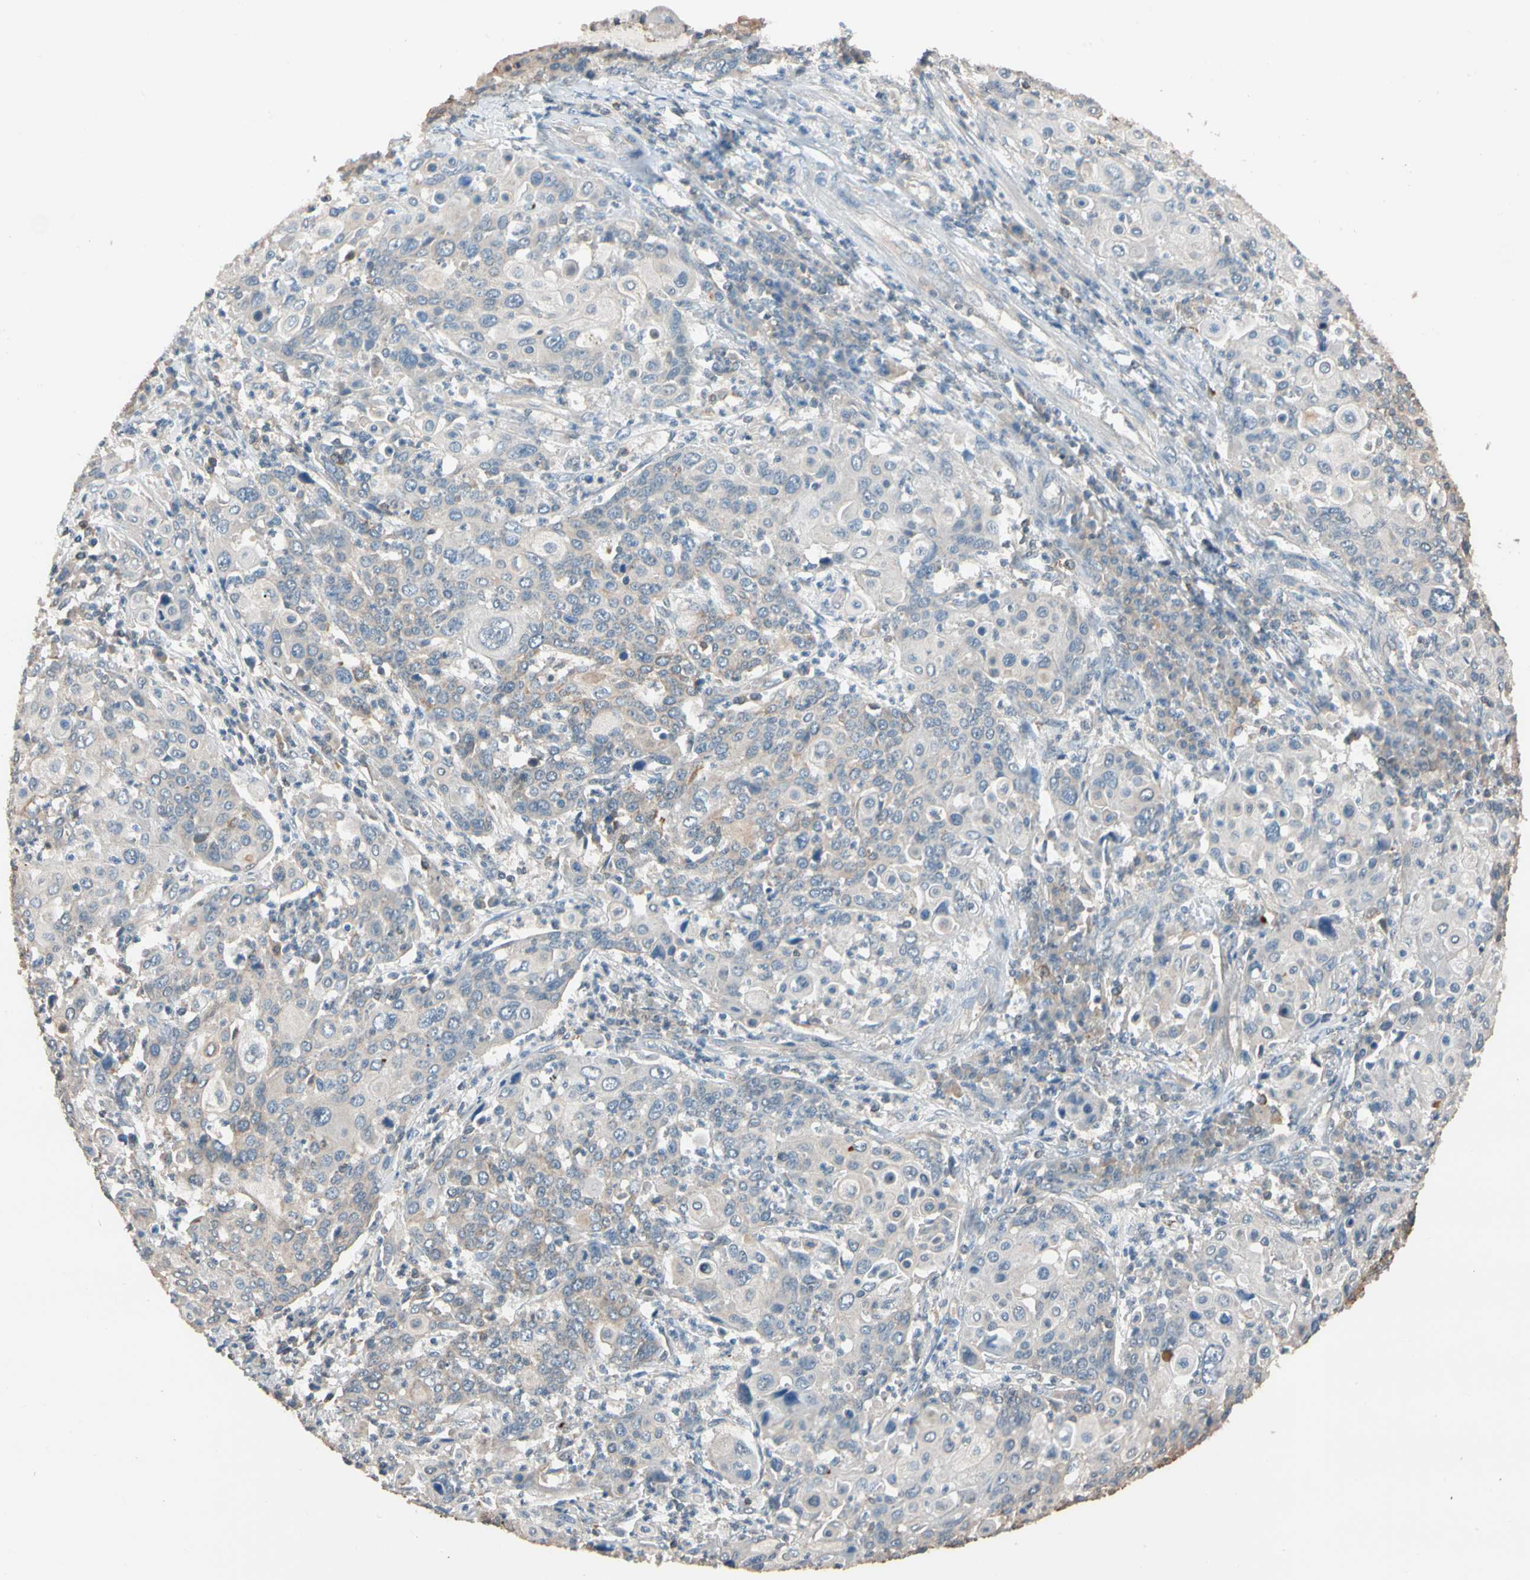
{"staining": {"intensity": "weak", "quantity": "<25%", "location": "cytoplasmic/membranous"}, "tissue": "cervical cancer", "cell_type": "Tumor cells", "image_type": "cancer", "snomed": [{"axis": "morphology", "description": "Squamous cell carcinoma, NOS"}, {"axis": "topography", "description": "Cervix"}], "caption": "DAB (3,3'-diaminobenzidine) immunohistochemical staining of human squamous cell carcinoma (cervical) displays no significant expression in tumor cells.", "gene": "MAP3K7", "patient": {"sex": "female", "age": 40}}